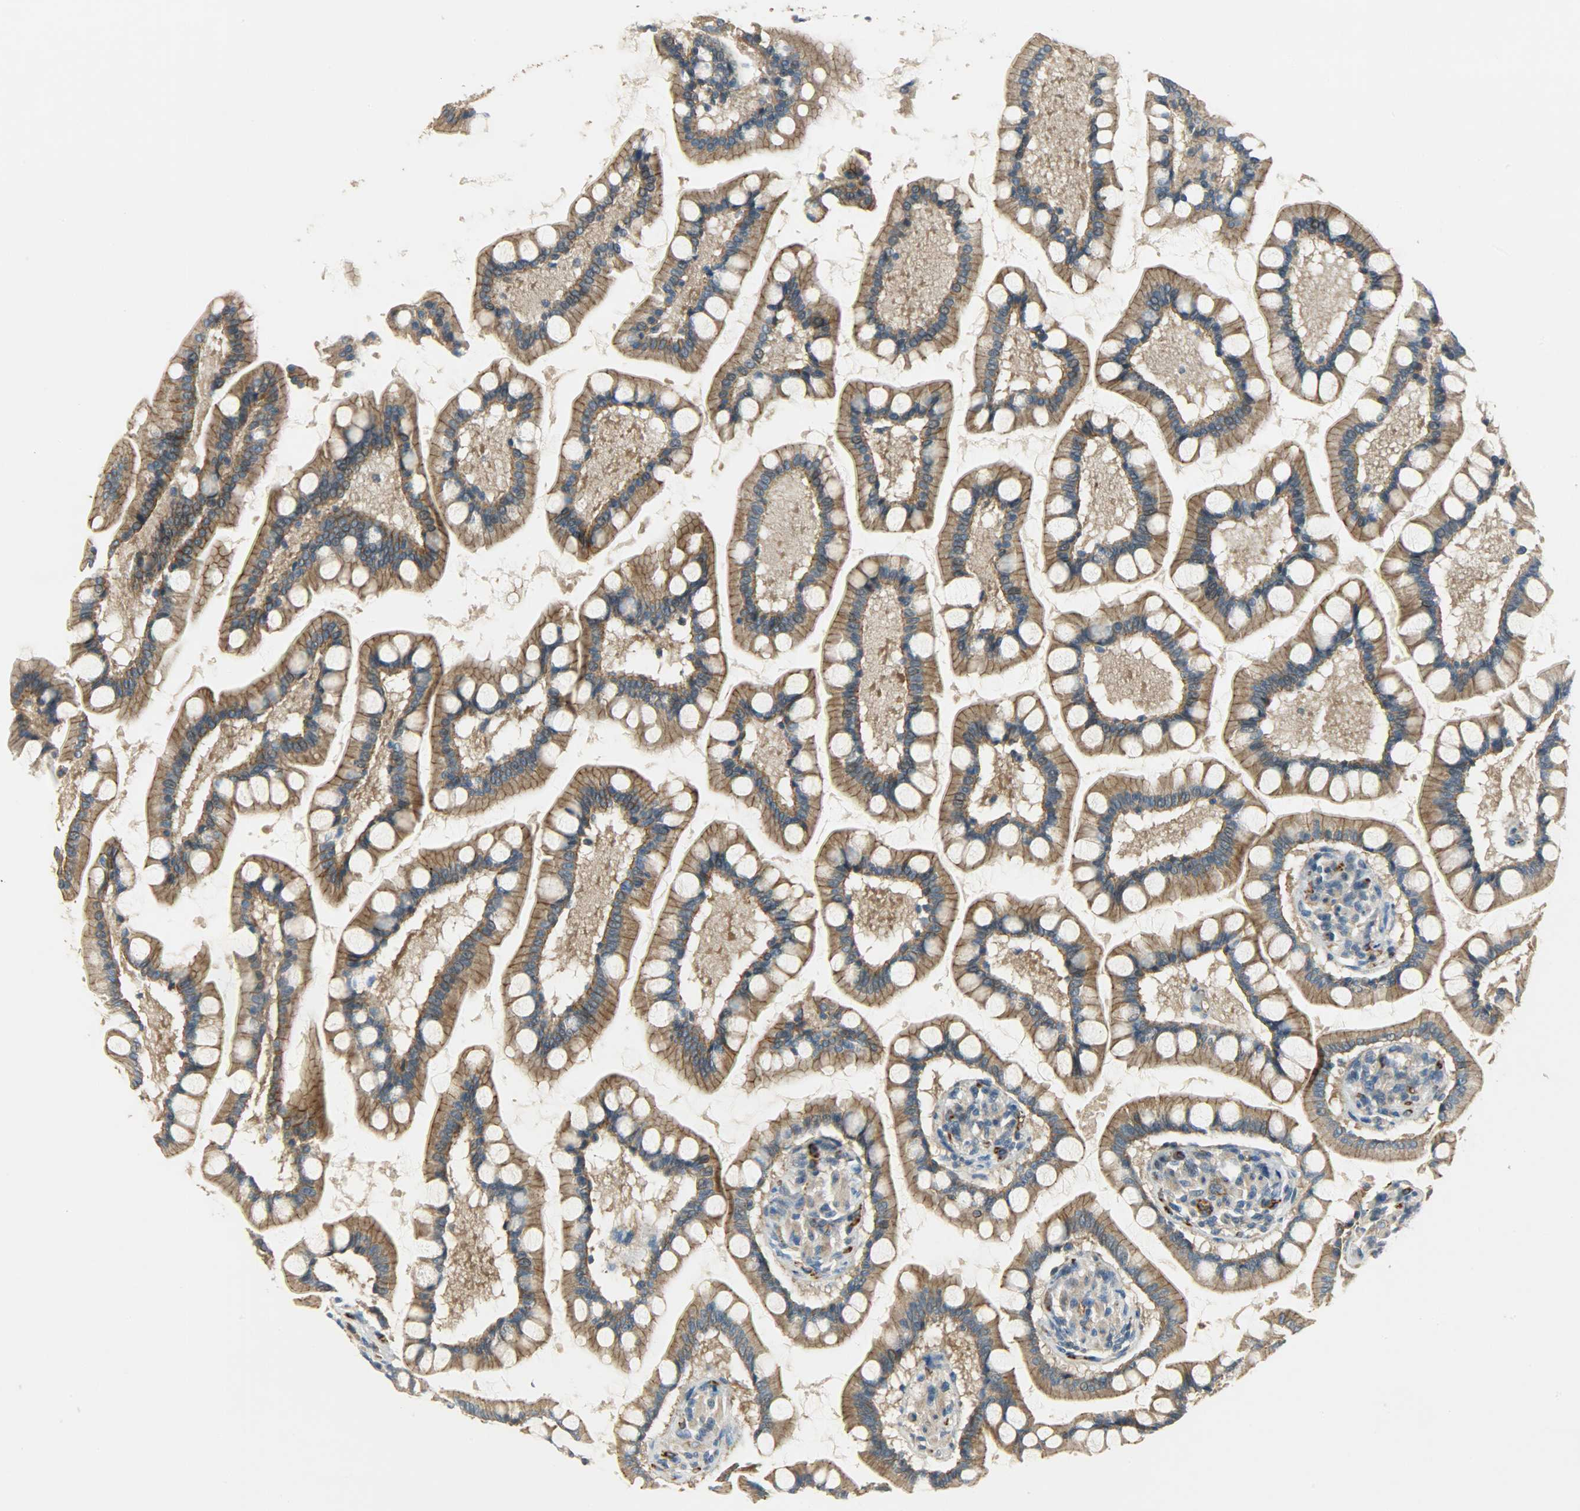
{"staining": {"intensity": "strong", "quantity": ">75%", "location": "cytoplasmic/membranous"}, "tissue": "small intestine", "cell_type": "Glandular cells", "image_type": "normal", "snomed": [{"axis": "morphology", "description": "Normal tissue, NOS"}, {"axis": "topography", "description": "Small intestine"}], "caption": "Strong cytoplasmic/membranous positivity is identified in approximately >75% of glandular cells in normal small intestine.", "gene": "KIAA1217", "patient": {"sex": "male", "age": 41}}